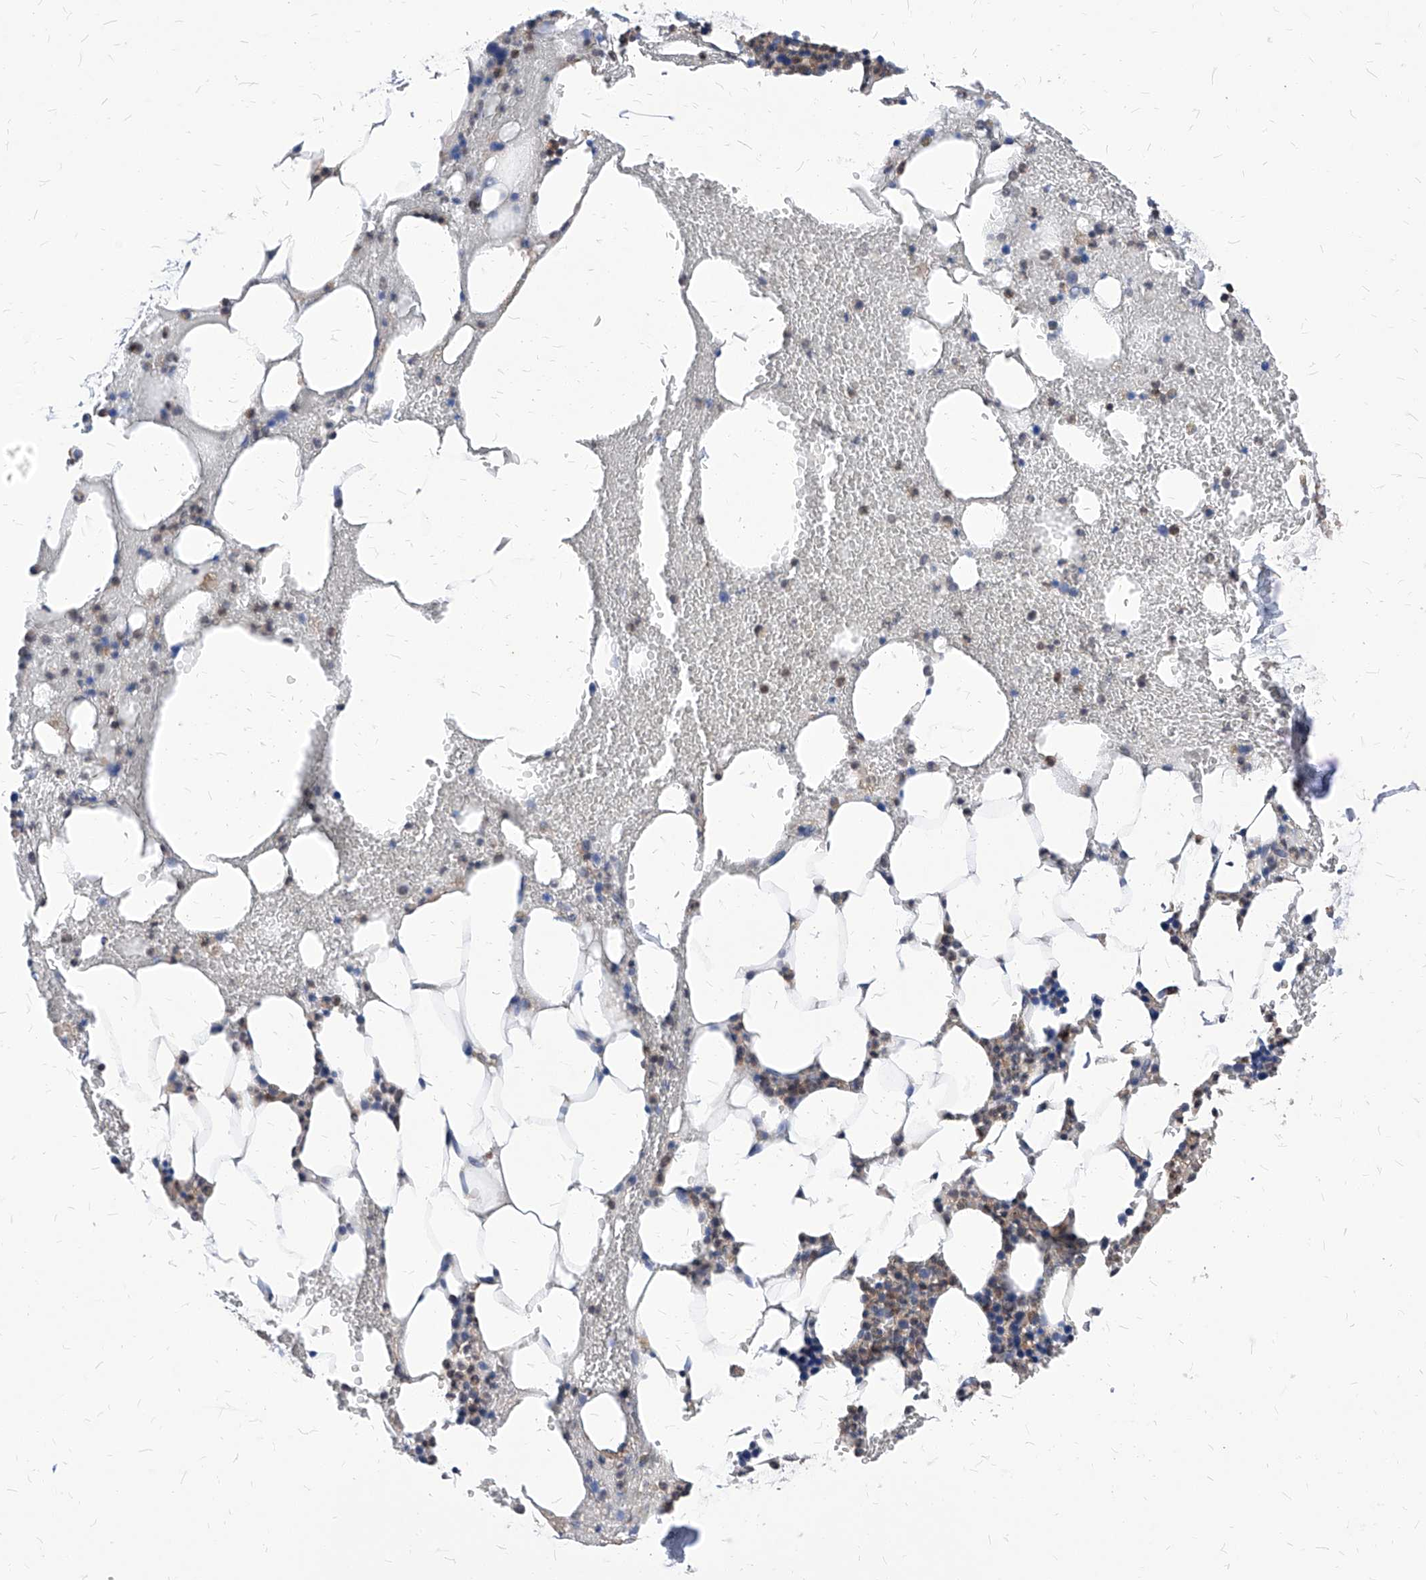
{"staining": {"intensity": "moderate", "quantity": "<25%", "location": "cytoplasmic/membranous"}, "tissue": "bone marrow", "cell_type": "Hematopoietic cells", "image_type": "normal", "snomed": [{"axis": "morphology", "description": "Normal tissue, NOS"}, {"axis": "morphology", "description": "Inflammation, NOS"}, {"axis": "topography", "description": "Bone marrow"}], "caption": "DAB (3,3'-diaminobenzidine) immunohistochemical staining of benign human bone marrow displays moderate cytoplasmic/membranous protein positivity in about <25% of hematopoietic cells. (DAB IHC with brightfield microscopy, high magnification).", "gene": "ABRACL", "patient": {"sex": "female", "age": 78}}